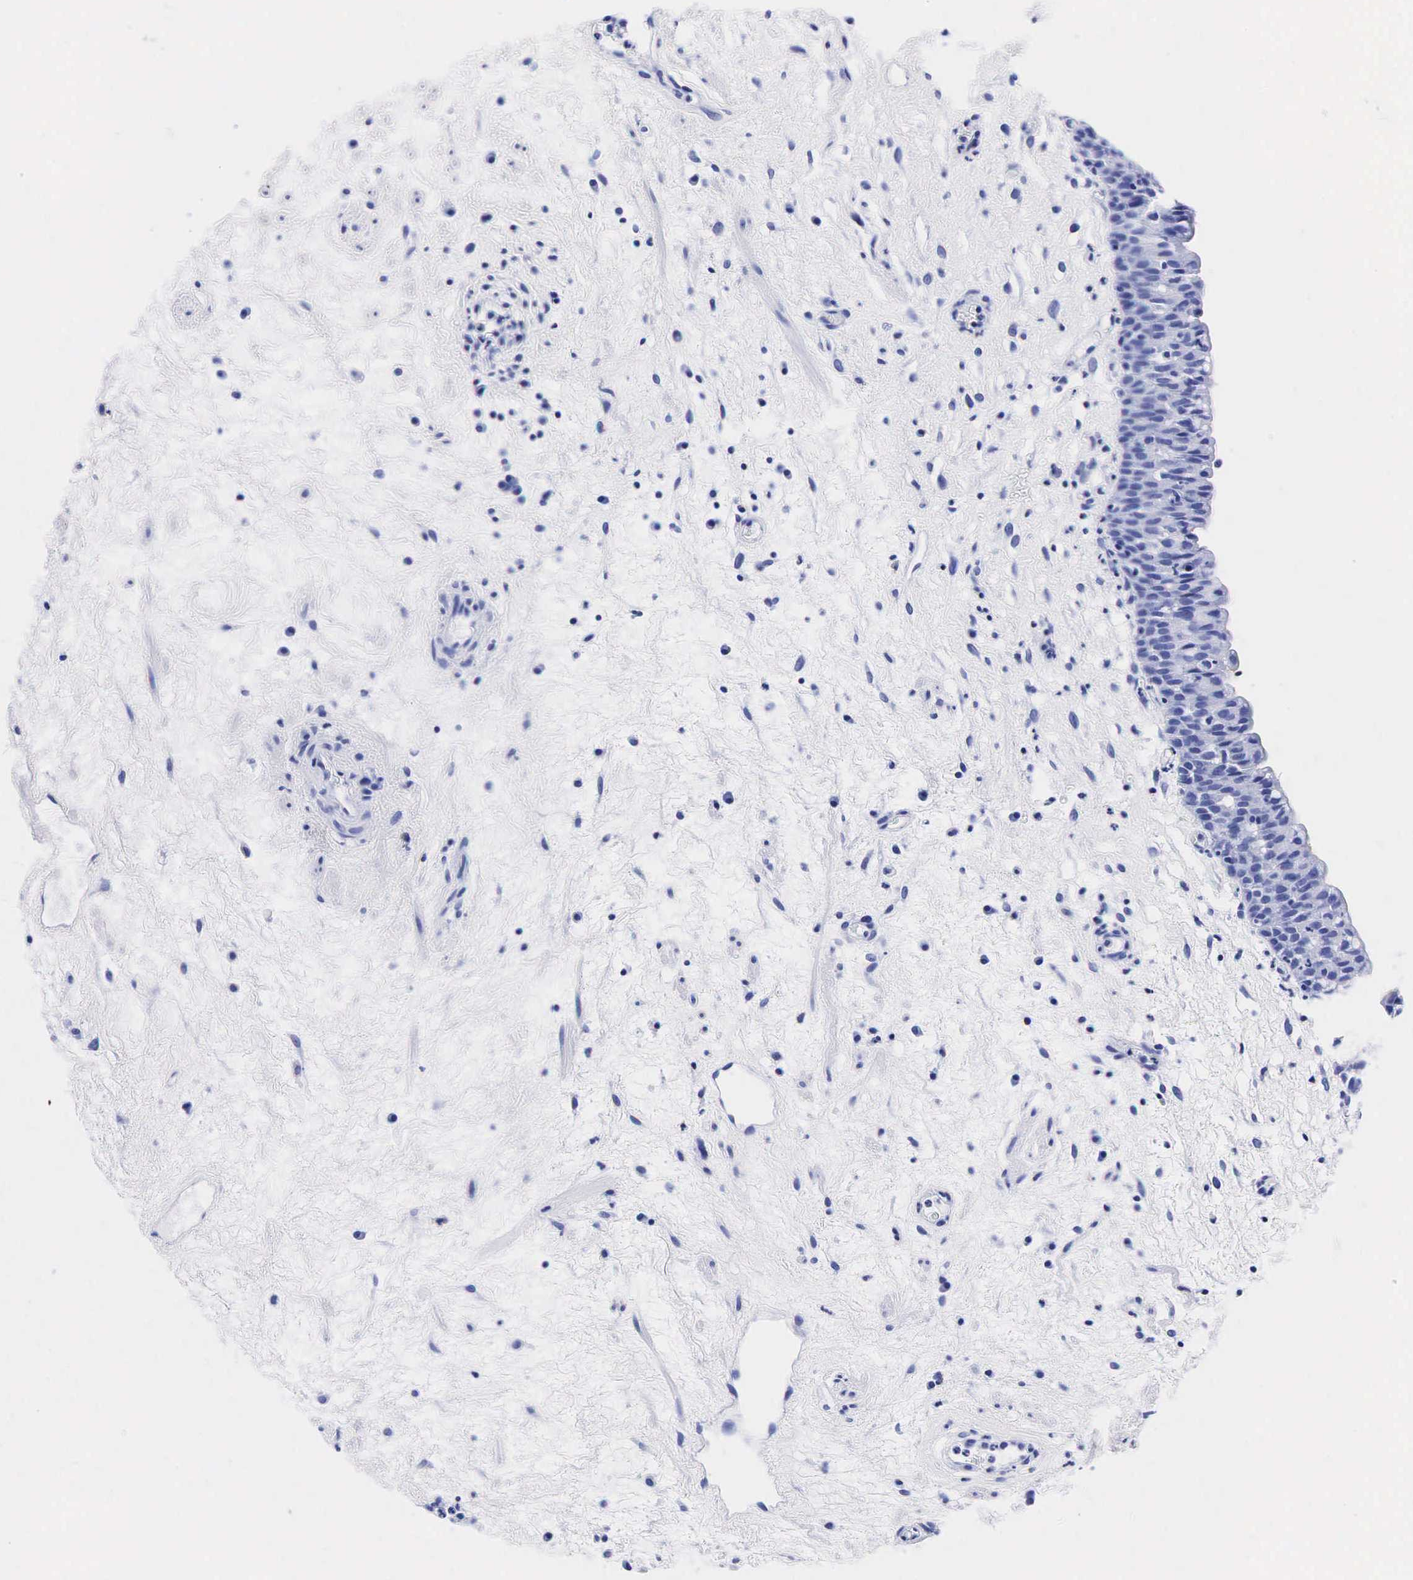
{"staining": {"intensity": "negative", "quantity": "none", "location": "none"}, "tissue": "urinary bladder", "cell_type": "Urothelial cells", "image_type": "normal", "snomed": [{"axis": "morphology", "description": "Normal tissue, NOS"}, {"axis": "topography", "description": "Urinary bladder"}], "caption": "IHC of unremarkable urinary bladder displays no staining in urothelial cells. (DAB (3,3'-diaminobenzidine) immunohistochemistry with hematoxylin counter stain).", "gene": "TG", "patient": {"sex": "male", "age": 48}}